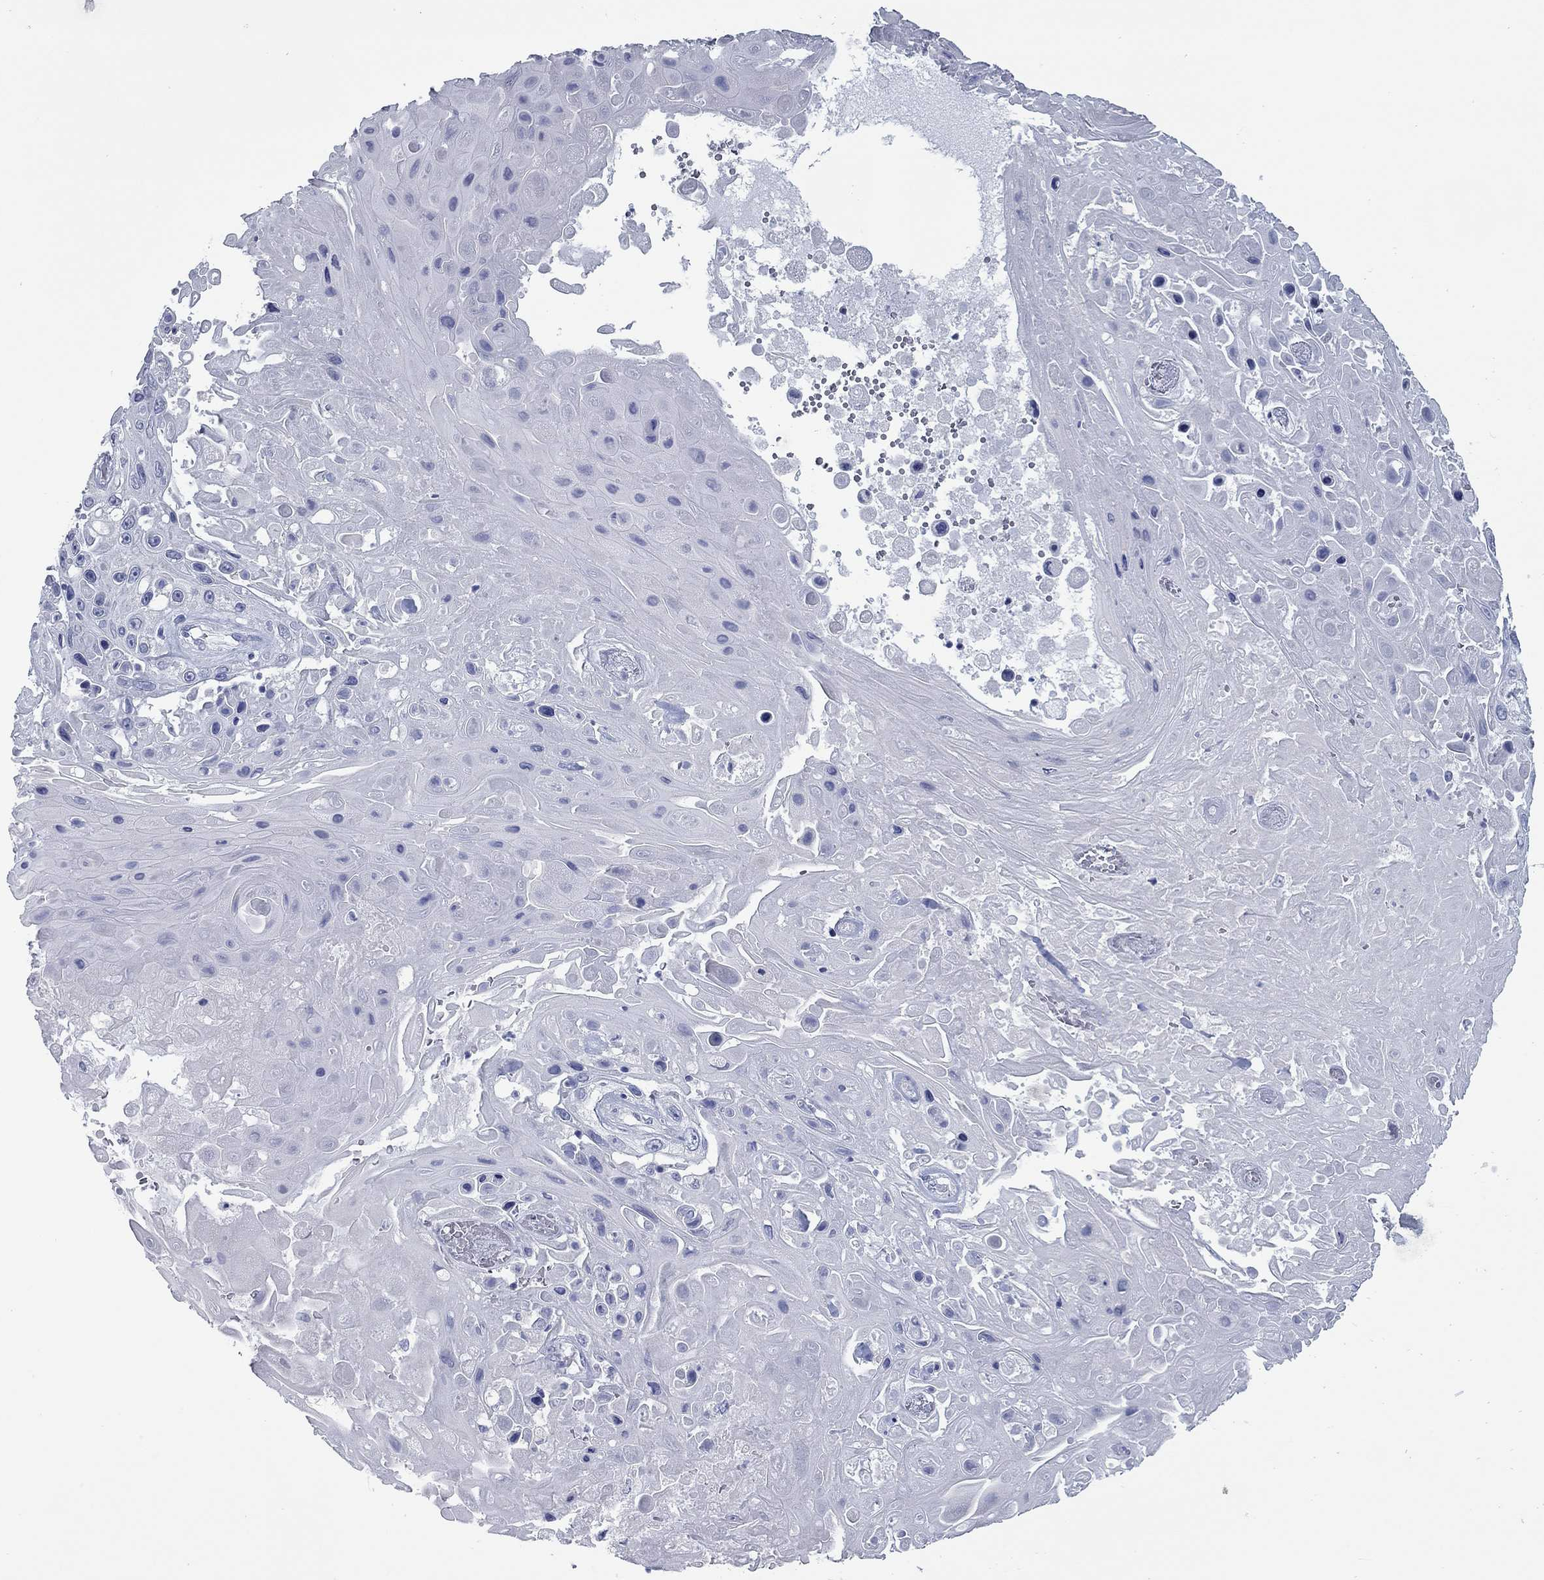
{"staining": {"intensity": "negative", "quantity": "none", "location": "none"}, "tissue": "skin cancer", "cell_type": "Tumor cells", "image_type": "cancer", "snomed": [{"axis": "morphology", "description": "Squamous cell carcinoma, NOS"}, {"axis": "topography", "description": "Skin"}], "caption": "The immunohistochemistry (IHC) photomicrograph has no significant expression in tumor cells of skin squamous cell carcinoma tissue.", "gene": "KIRREL2", "patient": {"sex": "male", "age": 82}}